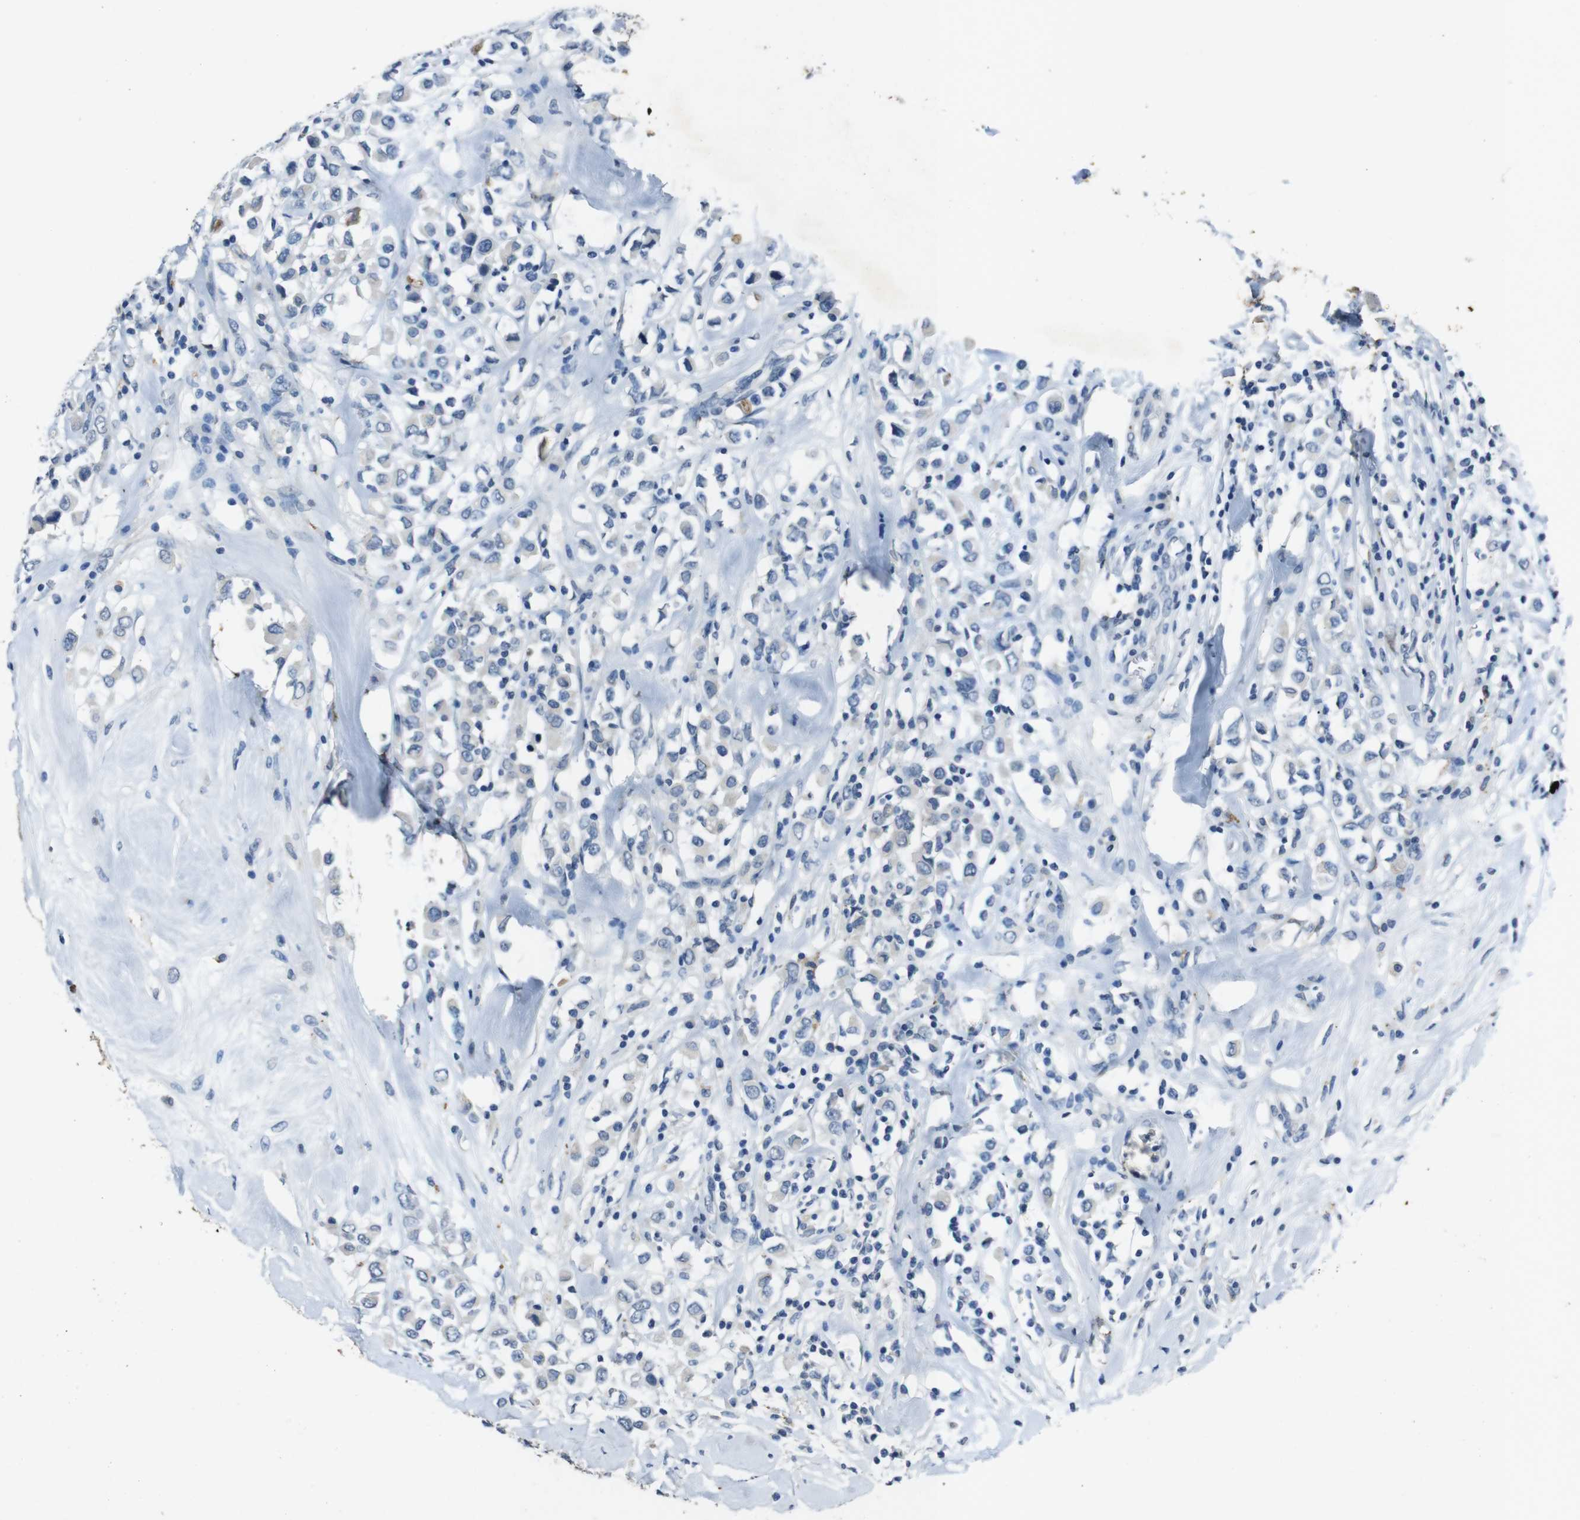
{"staining": {"intensity": "negative", "quantity": "none", "location": "none"}, "tissue": "breast cancer", "cell_type": "Tumor cells", "image_type": "cancer", "snomed": [{"axis": "morphology", "description": "Duct carcinoma"}, {"axis": "topography", "description": "Breast"}], "caption": "High magnification brightfield microscopy of infiltrating ductal carcinoma (breast) stained with DAB (brown) and counterstained with hematoxylin (blue): tumor cells show no significant staining. (DAB (3,3'-diaminobenzidine) immunohistochemistry, high magnification).", "gene": "STBD1", "patient": {"sex": "female", "age": 61}}